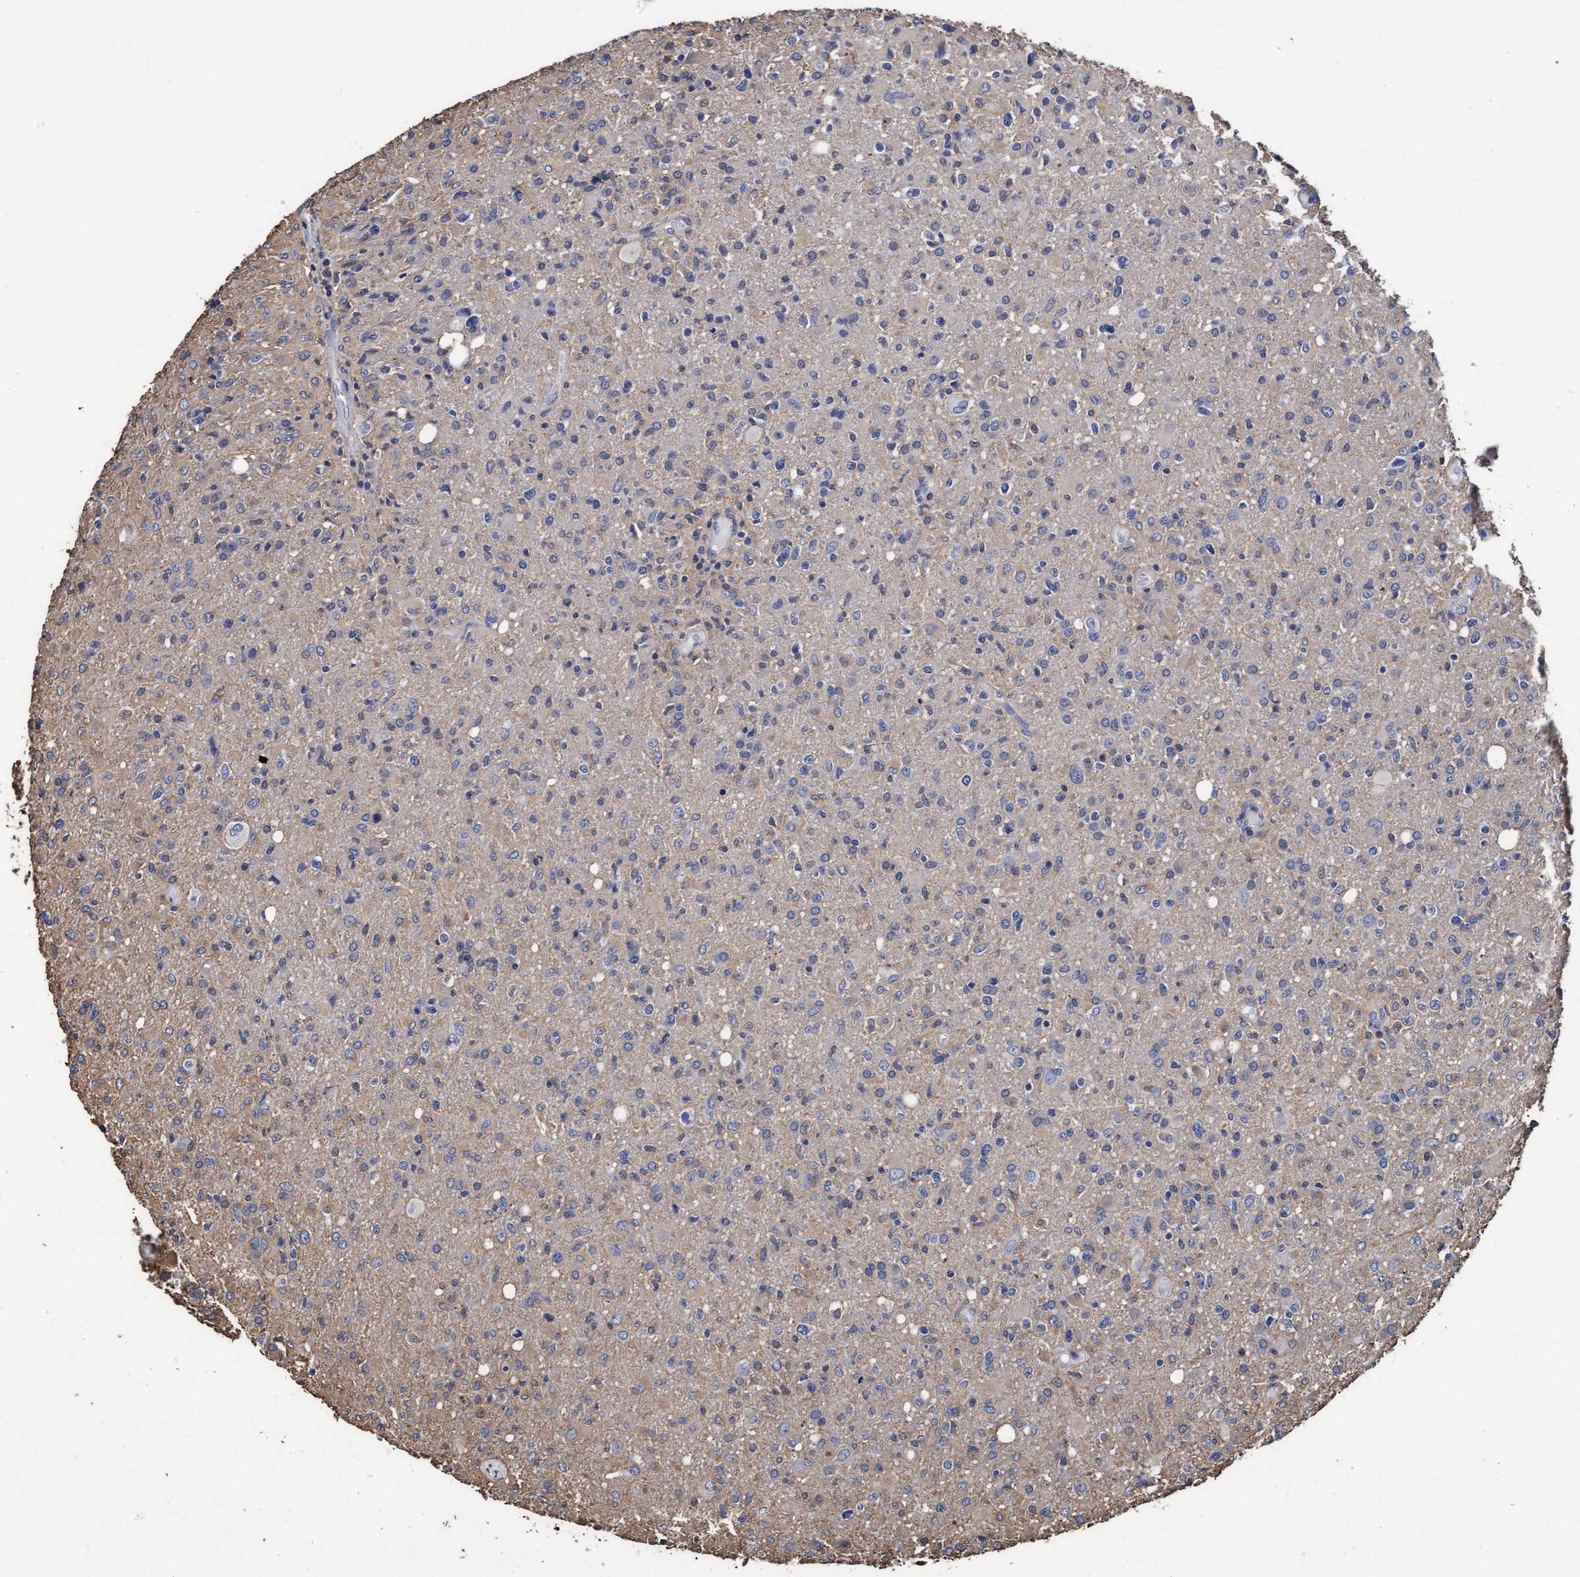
{"staining": {"intensity": "negative", "quantity": "none", "location": "none"}, "tissue": "glioma", "cell_type": "Tumor cells", "image_type": "cancer", "snomed": [{"axis": "morphology", "description": "Glioma, malignant, High grade"}, {"axis": "topography", "description": "Brain"}], "caption": "The immunohistochemistry (IHC) histopathology image has no significant staining in tumor cells of glioma tissue.", "gene": "GRHPR", "patient": {"sex": "female", "age": 57}}